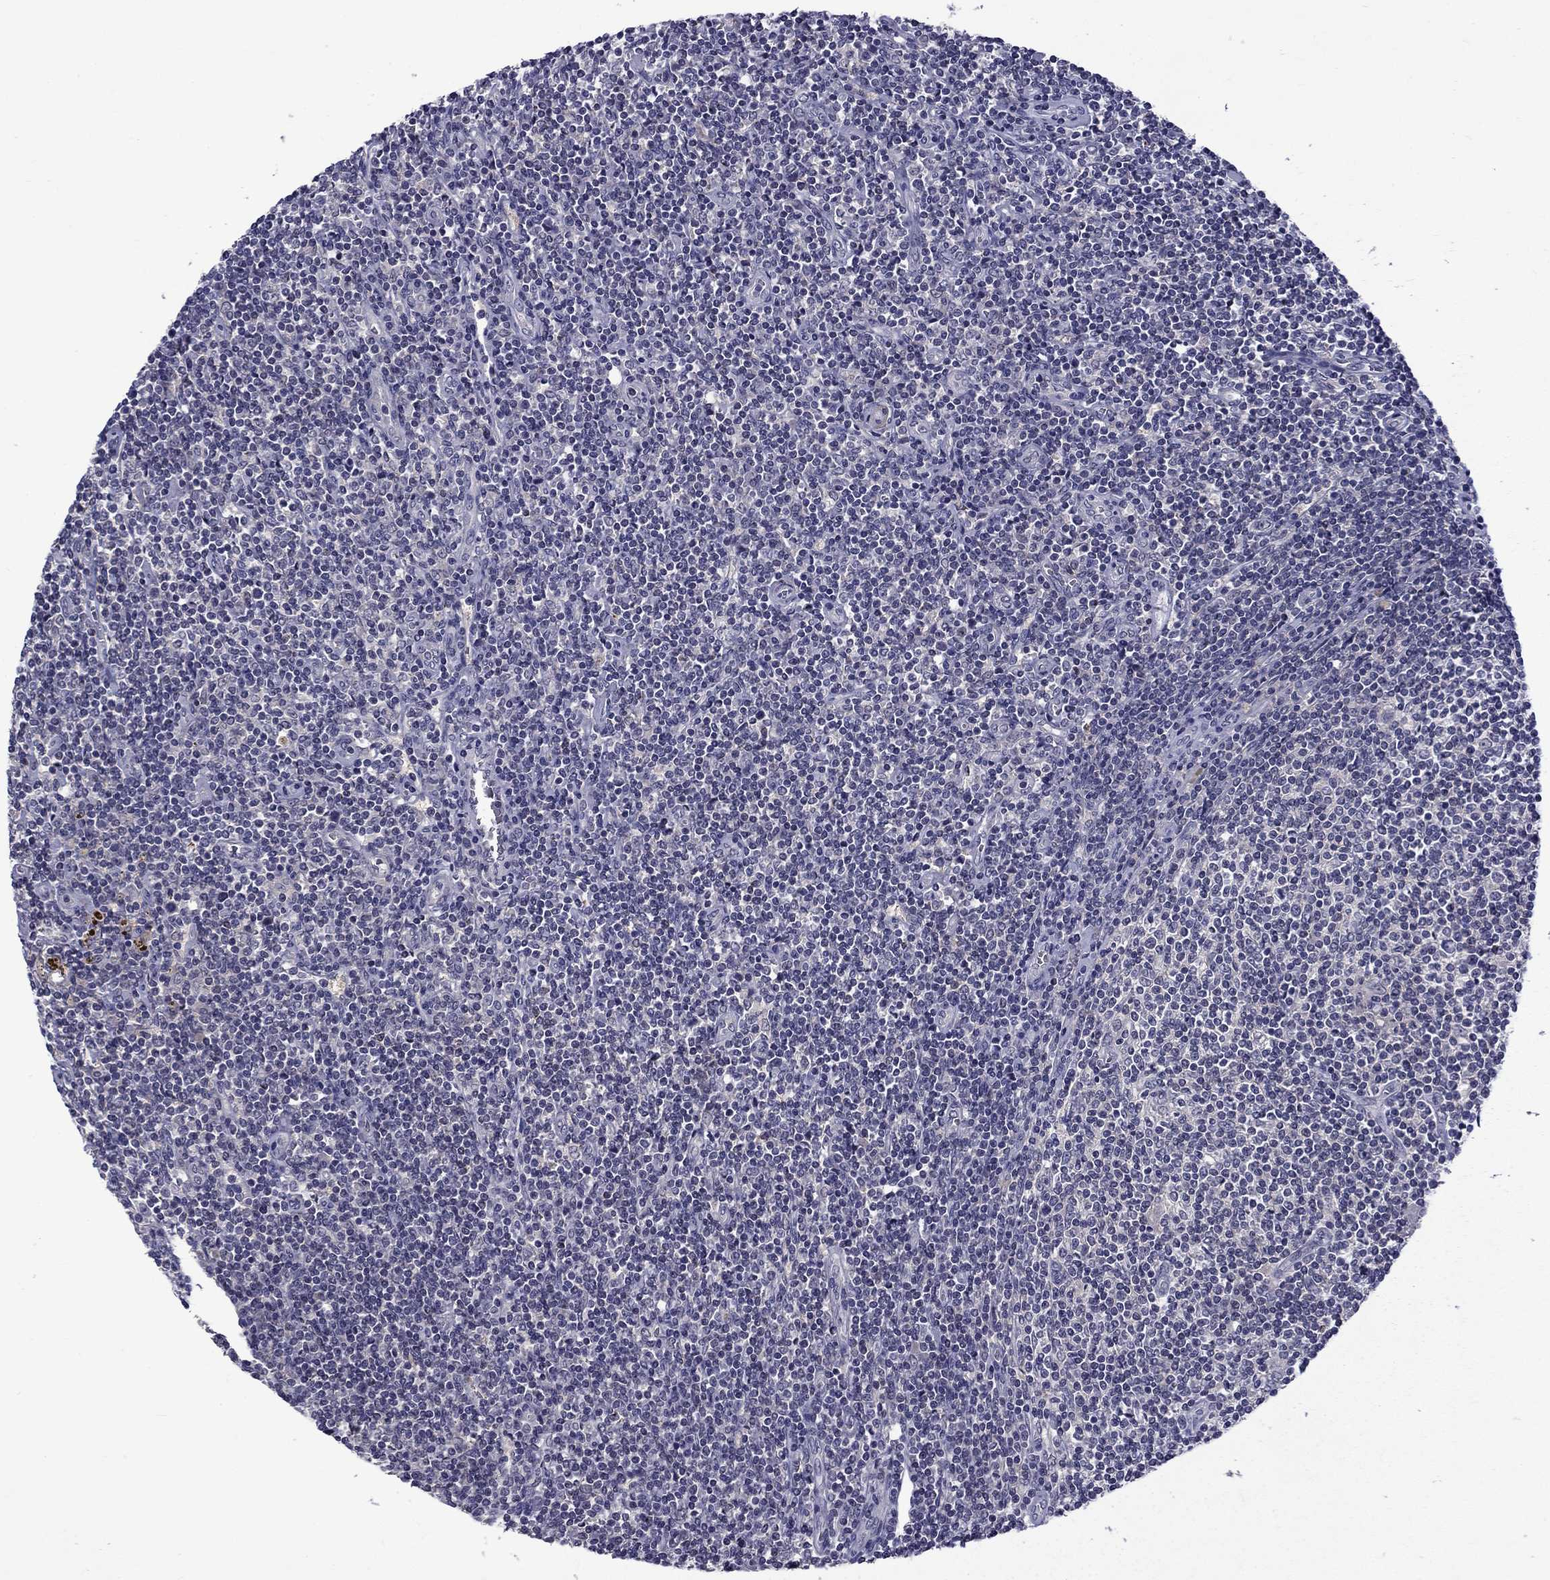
{"staining": {"intensity": "negative", "quantity": "none", "location": "none"}, "tissue": "lymphoma", "cell_type": "Tumor cells", "image_type": "cancer", "snomed": [{"axis": "morphology", "description": "Hodgkin's disease, NOS"}, {"axis": "topography", "description": "Lymph node"}], "caption": "There is no significant positivity in tumor cells of lymphoma.", "gene": "SNTA1", "patient": {"sex": "male", "age": 40}}